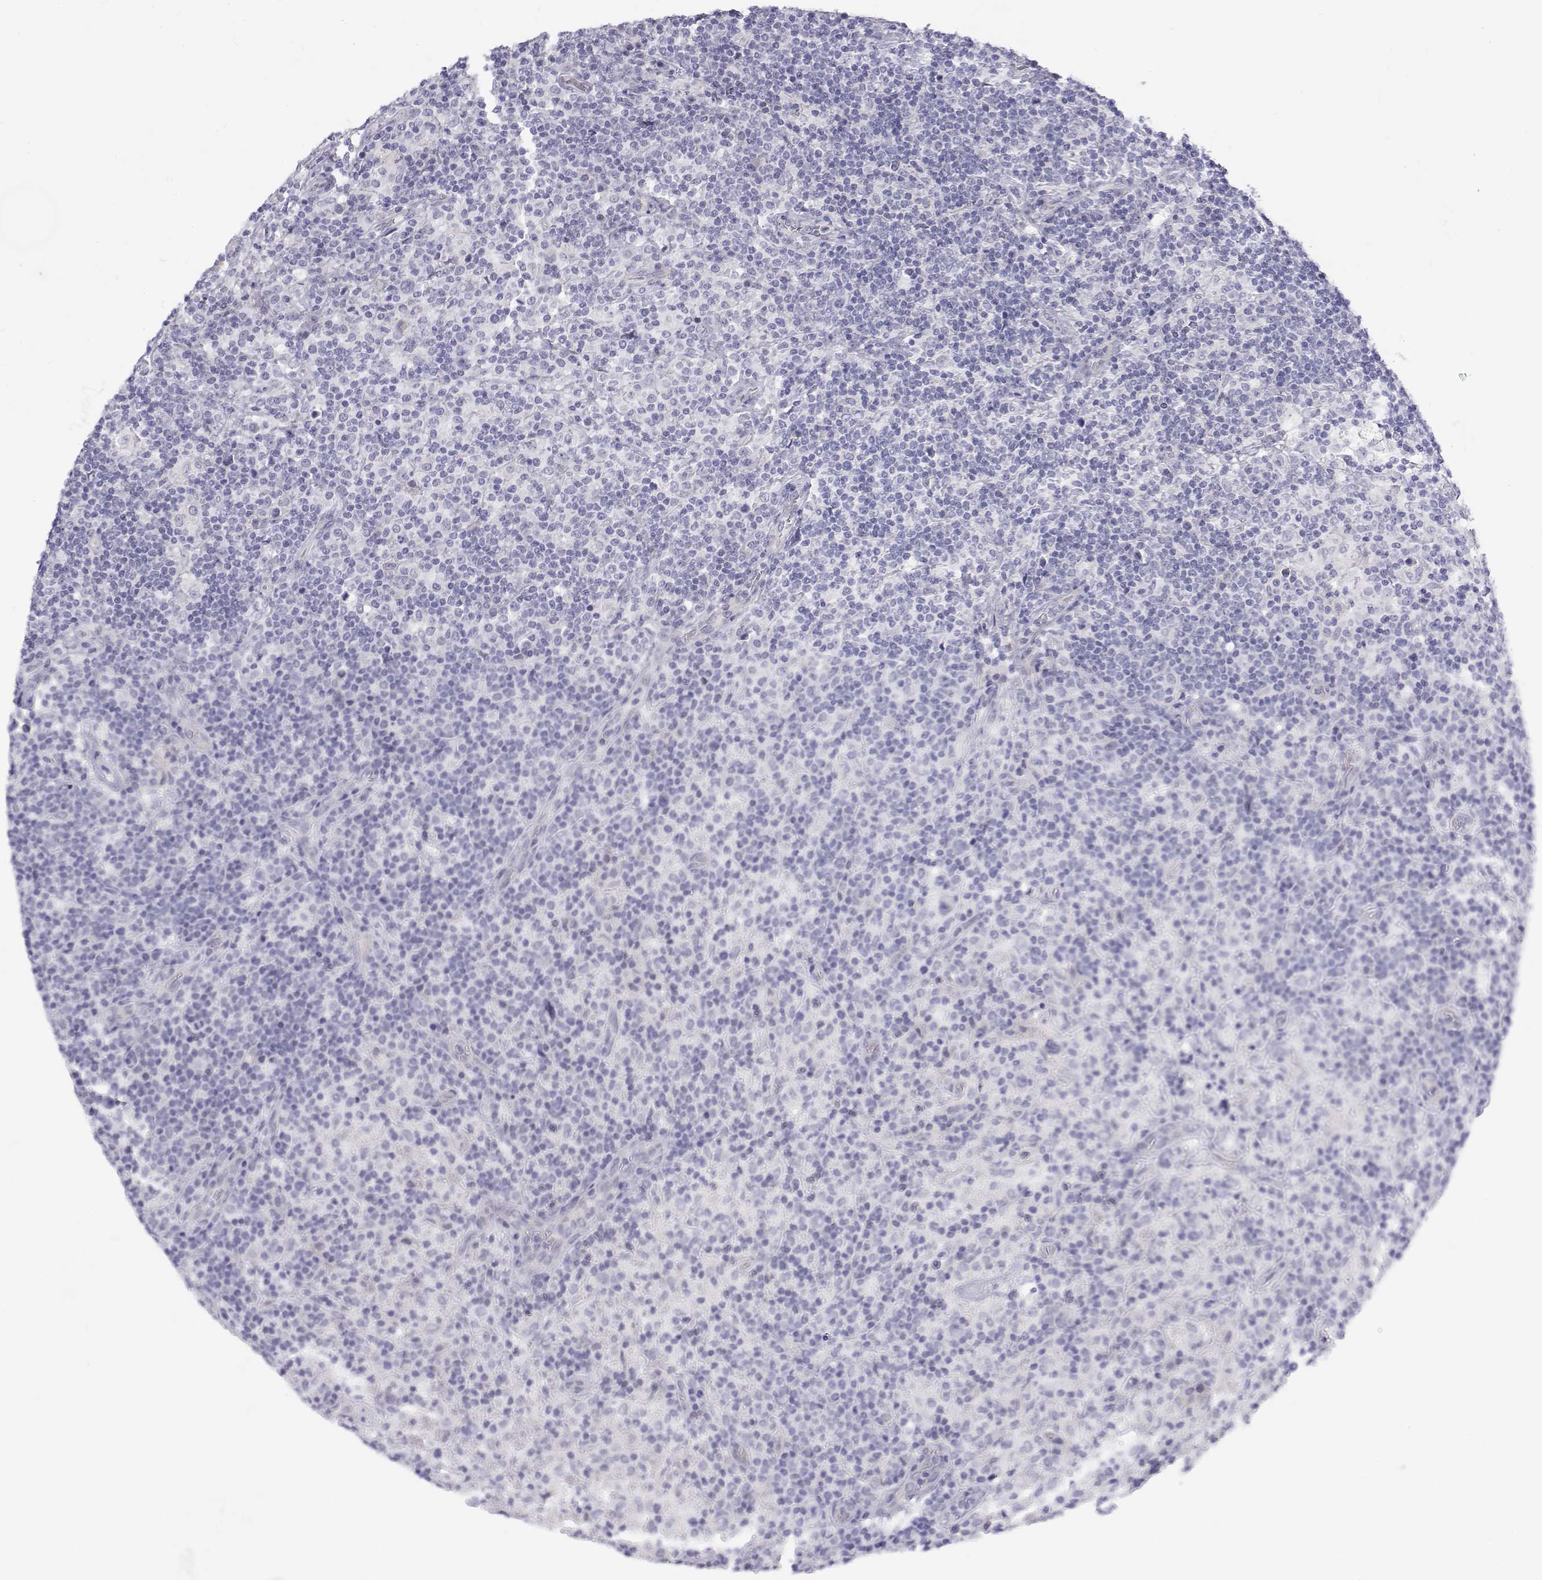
{"staining": {"intensity": "negative", "quantity": "none", "location": "none"}, "tissue": "lymphoma", "cell_type": "Tumor cells", "image_type": "cancer", "snomed": [{"axis": "morphology", "description": "Hodgkin's disease, NOS"}, {"axis": "topography", "description": "Lymph node"}], "caption": "Lymphoma was stained to show a protein in brown. There is no significant positivity in tumor cells.", "gene": "MISP", "patient": {"sex": "male", "age": 70}}